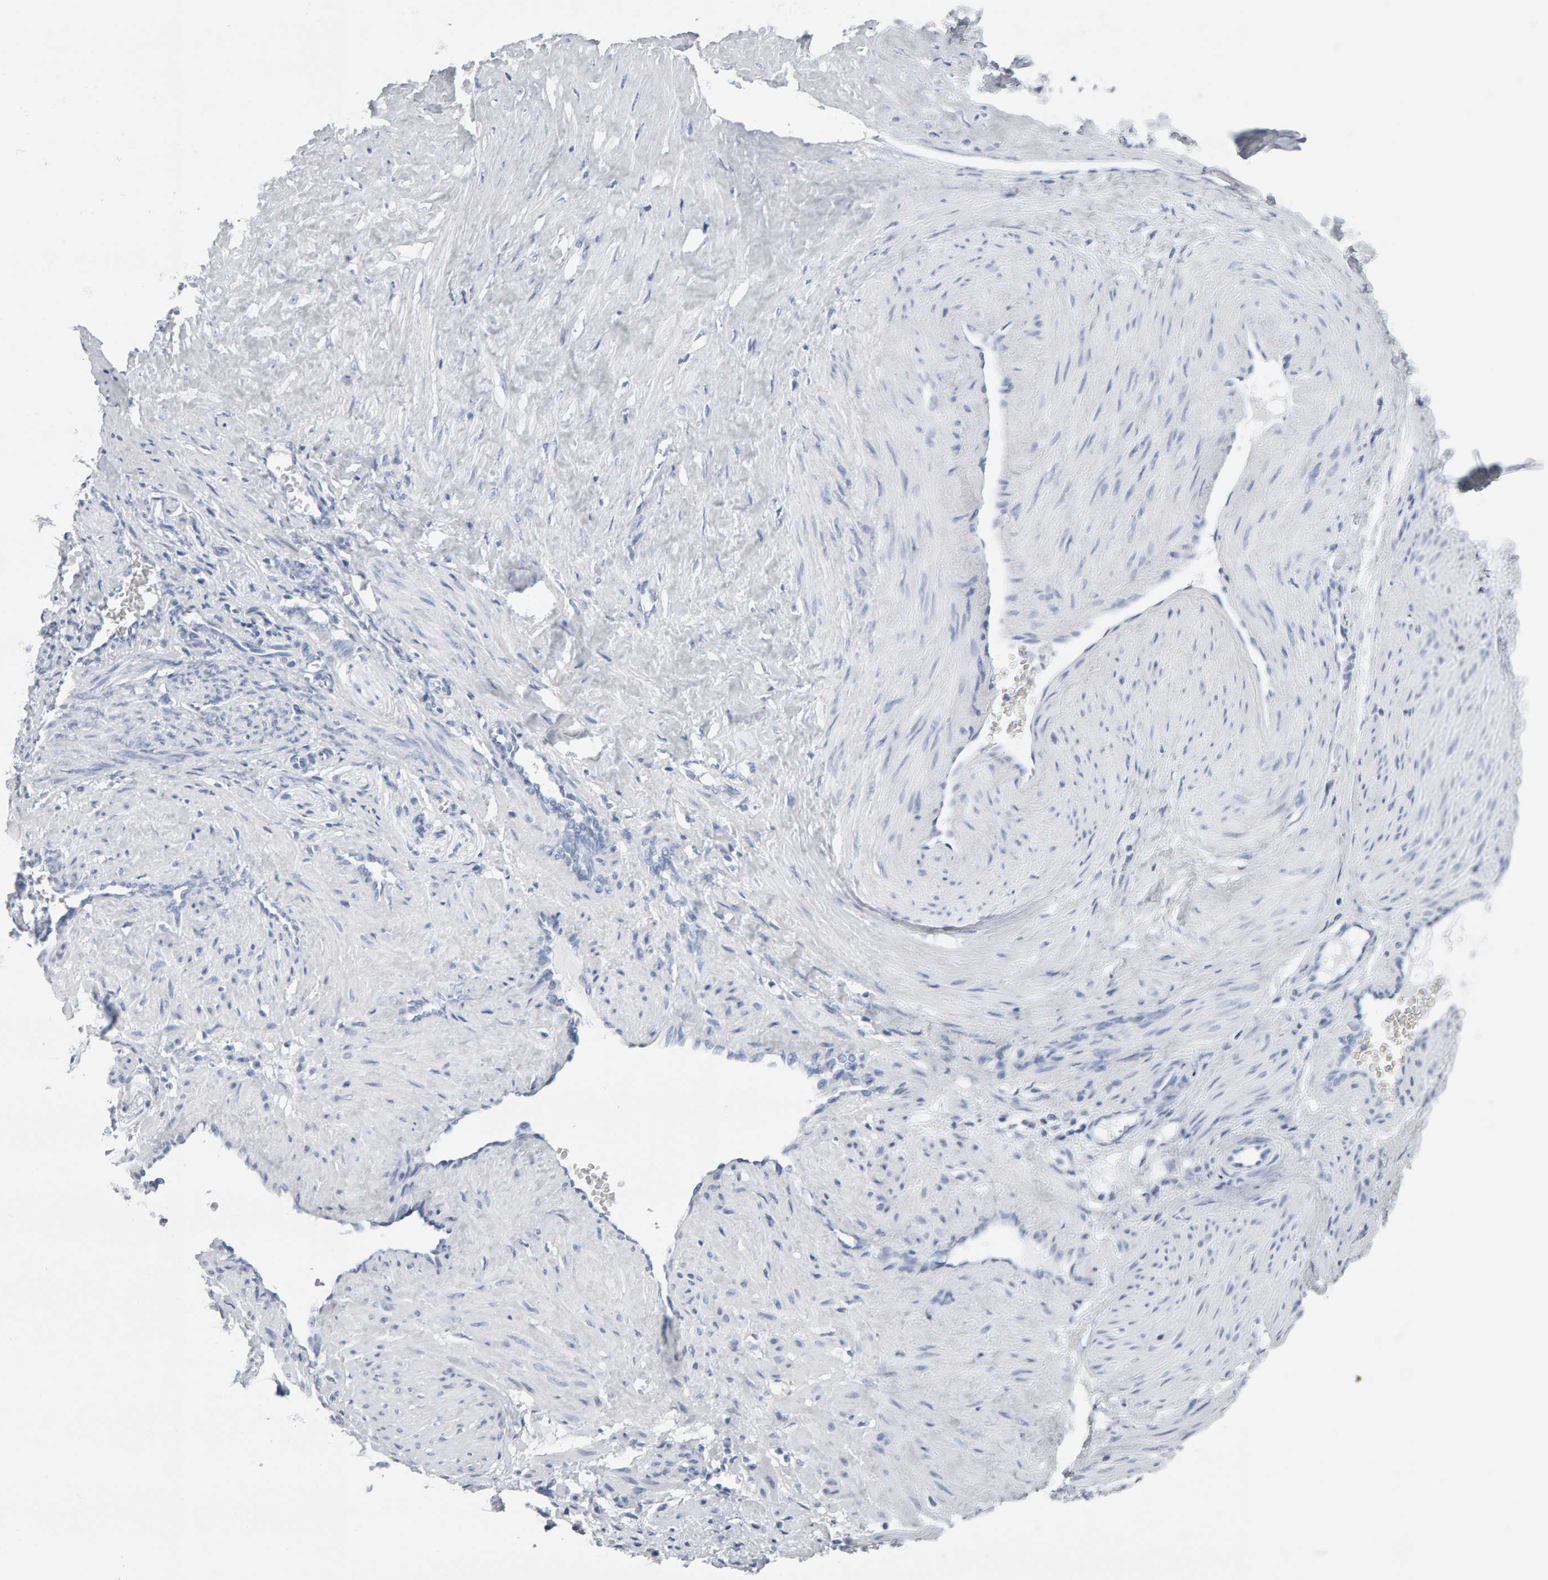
{"staining": {"intensity": "negative", "quantity": "none", "location": "none"}, "tissue": "smooth muscle", "cell_type": "Smooth muscle cells", "image_type": "normal", "snomed": [{"axis": "morphology", "description": "Normal tissue, NOS"}, {"axis": "topography", "description": "Endometrium"}], "caption": "Smooth muscle cells show no significant expression in unremarkable smooth muscle. Brightfield microscopy of IHC stained with DAB (brown) and hematoxylin (blue), captured at high magnification.", "gene": "SPACA3", "patient": {"sex": "female", "age": 33}}